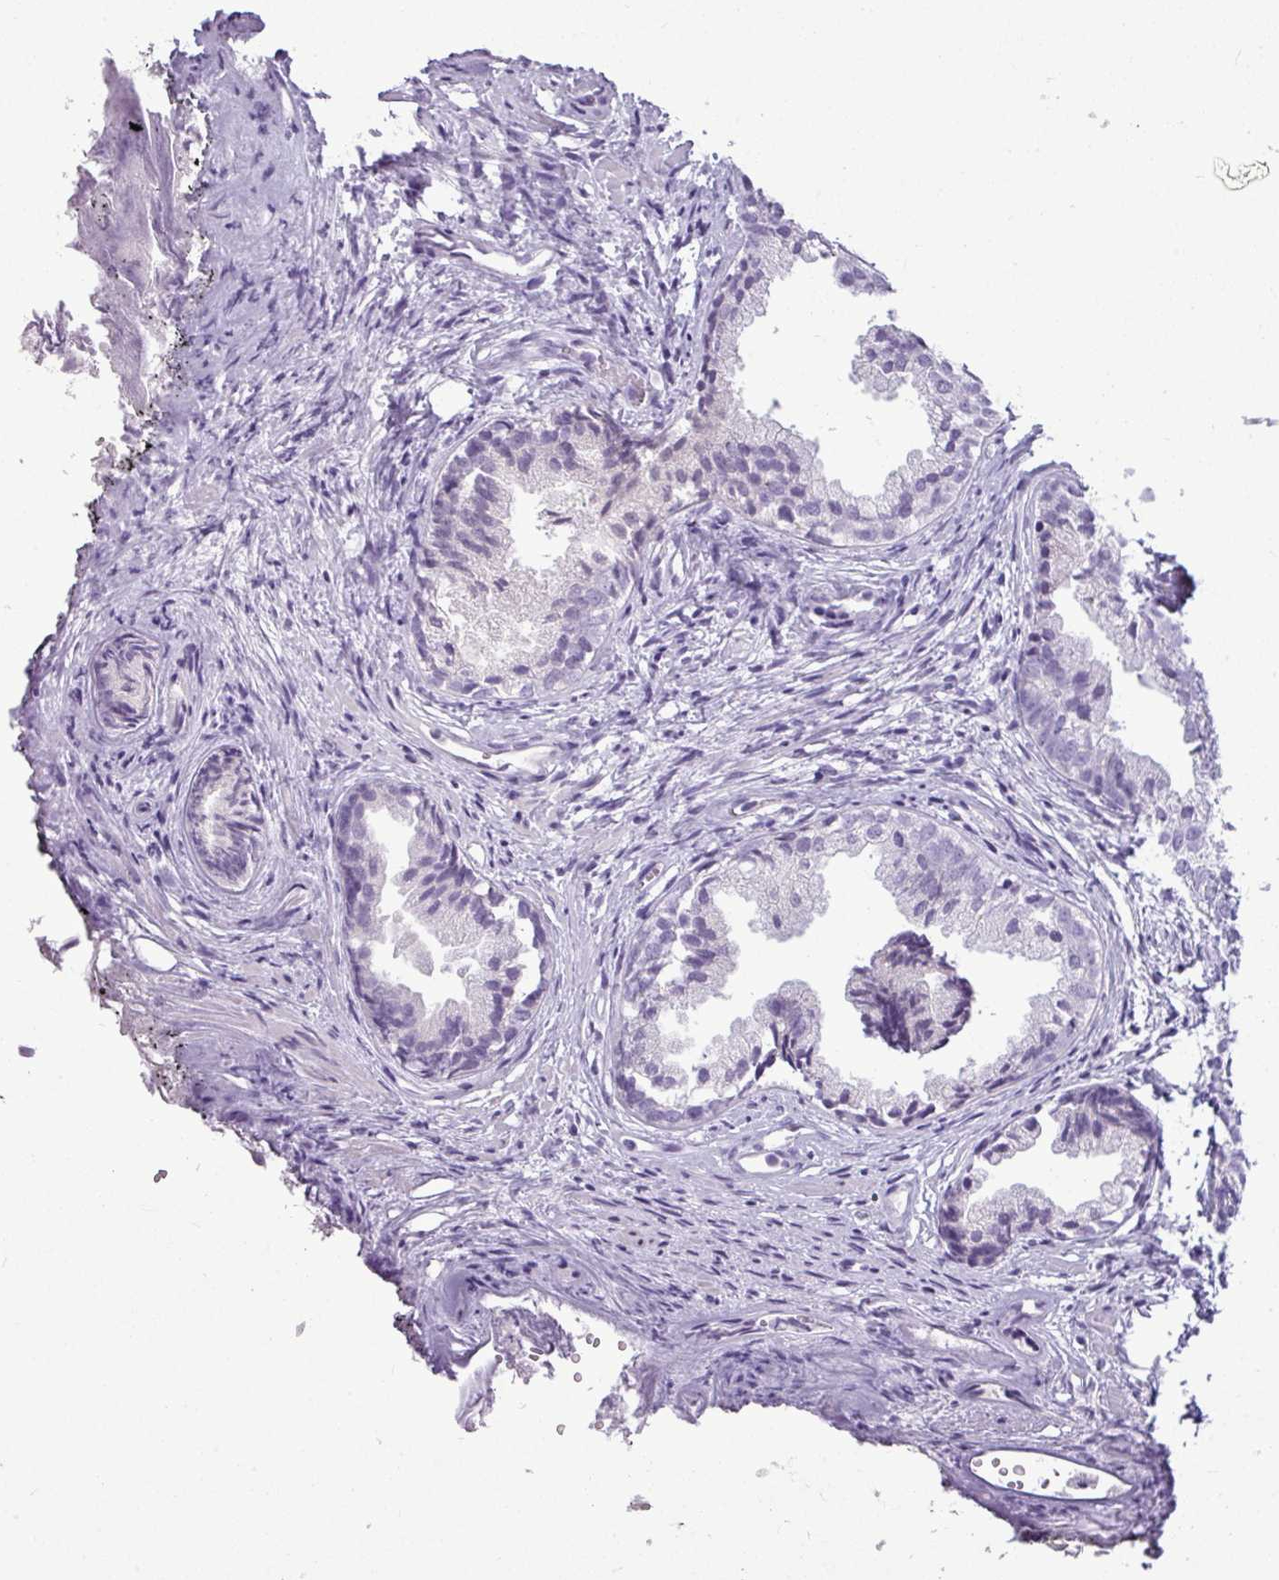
{"staining": {"intensity": "negative", "quantity": "none", "location": "none"}, "tissue": "prostate", "cell_type": "Glandular cells", "image_type": "normal", "snomed": [{"axis": "morphology", "description": "Normal tissue, NOS"}, {"axis": "topography", "description": "Prostate"}], "caption": "Immunohistochemistry histopathology image of unremarkable human prostate stained for a protein (brown), which displays no positivity in glandular cells. (DAB IHC visualized using brightfield microscopy, high magnification).", "gene": "TMEM91", "patient": {"sex": "male", "age": 76}}